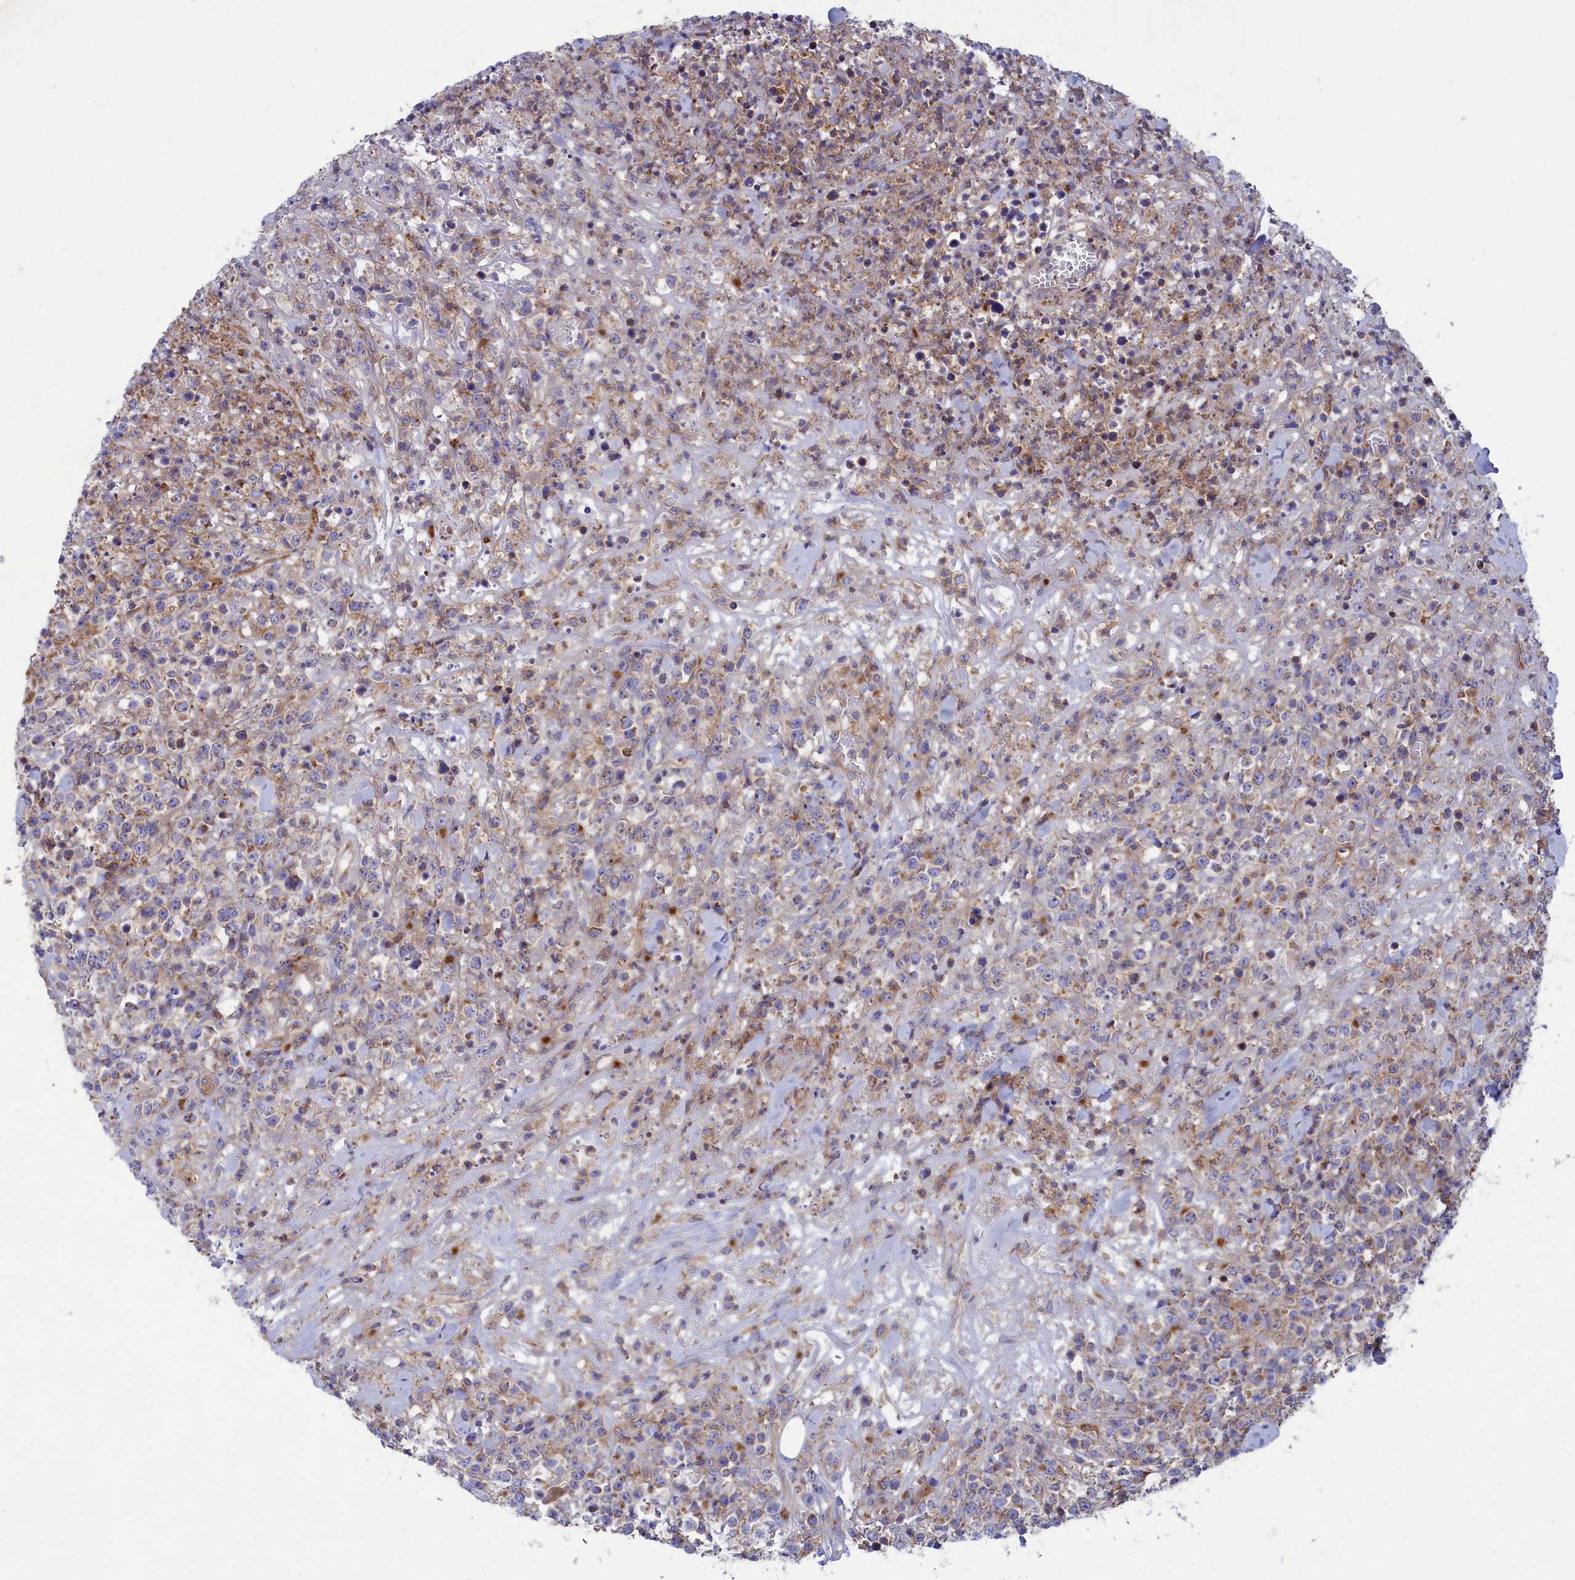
{"staining": {"intensity": "negative", "quantity": "none", "location": "none"}, "tissue": "lymphoma", "cell_type": "Tumor cells", "image_type": "cancer", "snomed": [{"axis": "morphology", "description": "Malignant lymphoma, non-Hodgkin's type, High grade"}, {"axis": "topography", "description": "Colon"}], "caption": "Image shows no protein positivity in tumor cells of malignant lymphoma, non-Hodgkin's type (high-grade) tissue.", "gene": "SCAMP4", "patient": {"sex": "female", "age": 53}}